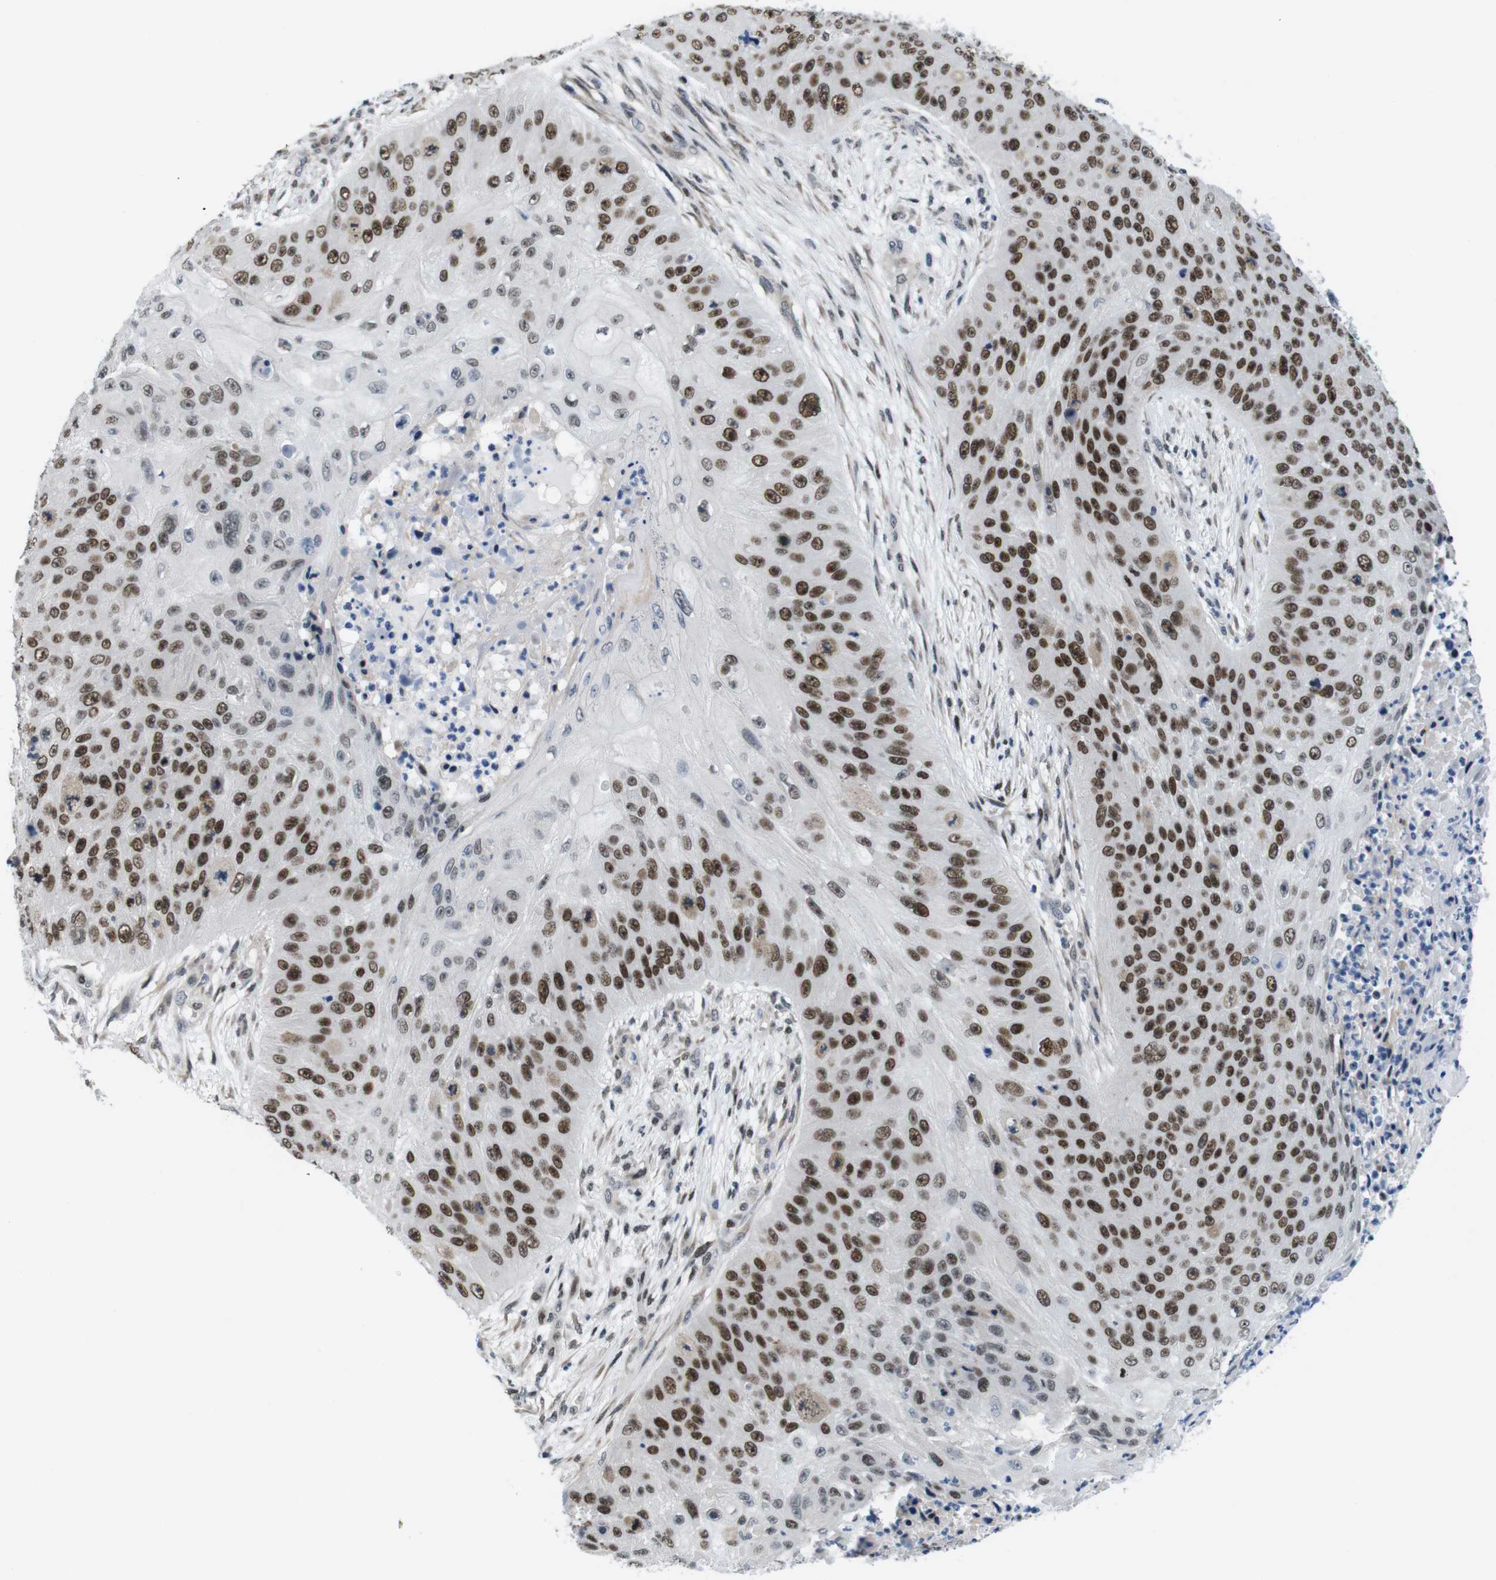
{"staining": {"intensity": "strong", "quantity": ">75%", "location": "nuclear"}, "tissue": "skin cancer", "cell_type": "Tumor cells", "image_type": "cancer", "snomed": [{"axis": "morphology", "description": "Squamous cell carcinoma, NOS"}, {"axis": "topography", "description": "Skin"}], "caption": "Immunohistochemical staining of human squamous cell carcinoma (skin) reveals strong nuclear protein positivity in about >75% of tumor cells.", "gene": "SMCO2", "patient": {"sex": "female", "age": 80}}